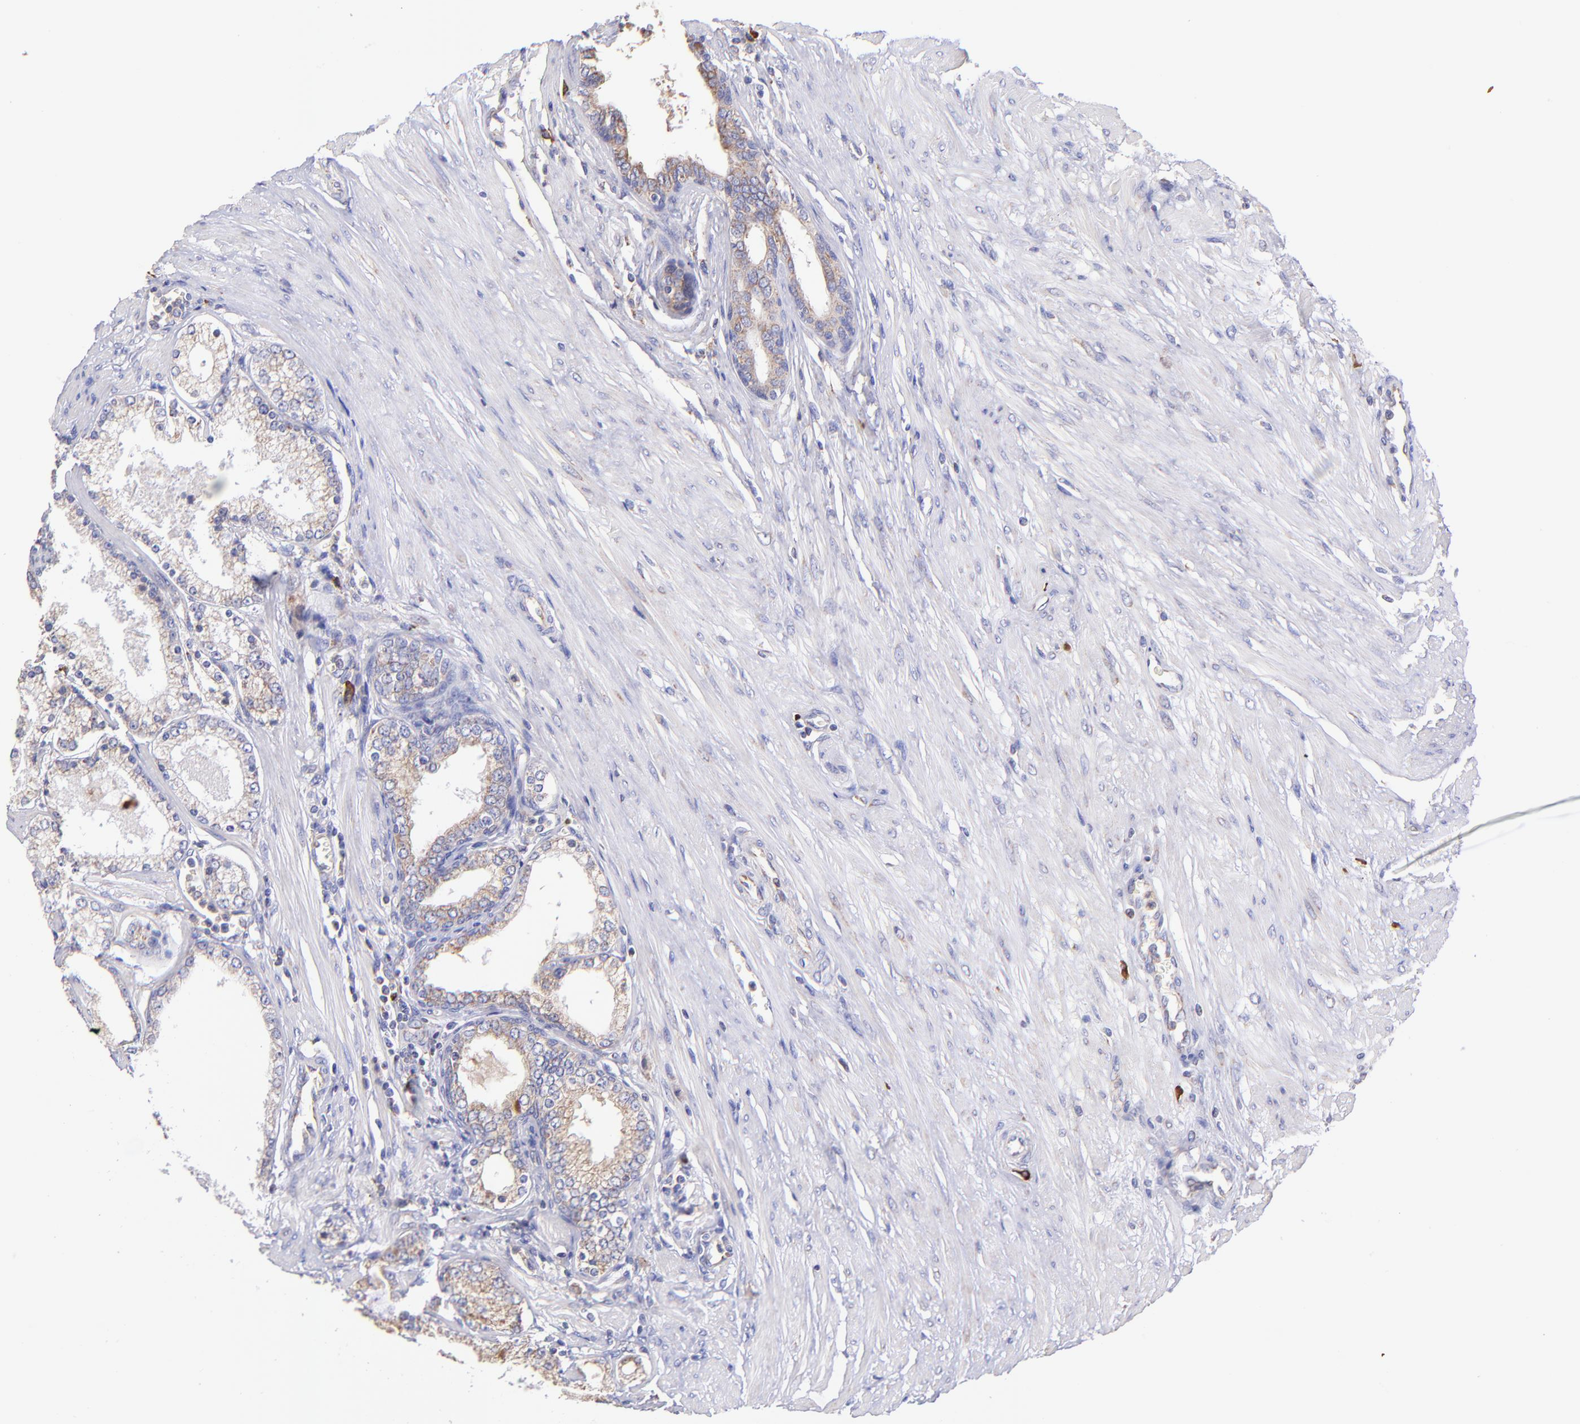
{"staining": {"intensity": "weak", "quantity": ">75%", "location": "cytoplasmic/membranous"}, "tissue": "prostate cancer", "cell_type": "Tumor cells", "image_type": "cancer", "snomed": [{"axis": "morphology", "description": "Adenocarcinoma, Medium grade"}, {"axis": "topography", "description": "Prostate"}], "caption": "Prostate cancer (adenocarcinoma (medium-grade)) stained with IHC demonstrates weak cytoplasmic/membranous expression in approximately >75% of tumor cells. The protein of interest is stained brown, and the nuclei are stained in blue (DAB (3,3'-diaminobenzidine) IHC with brightfield microscopy, high magnification).", "gene": "PREX1", "patient": {"sex": "male", "age": 72}}